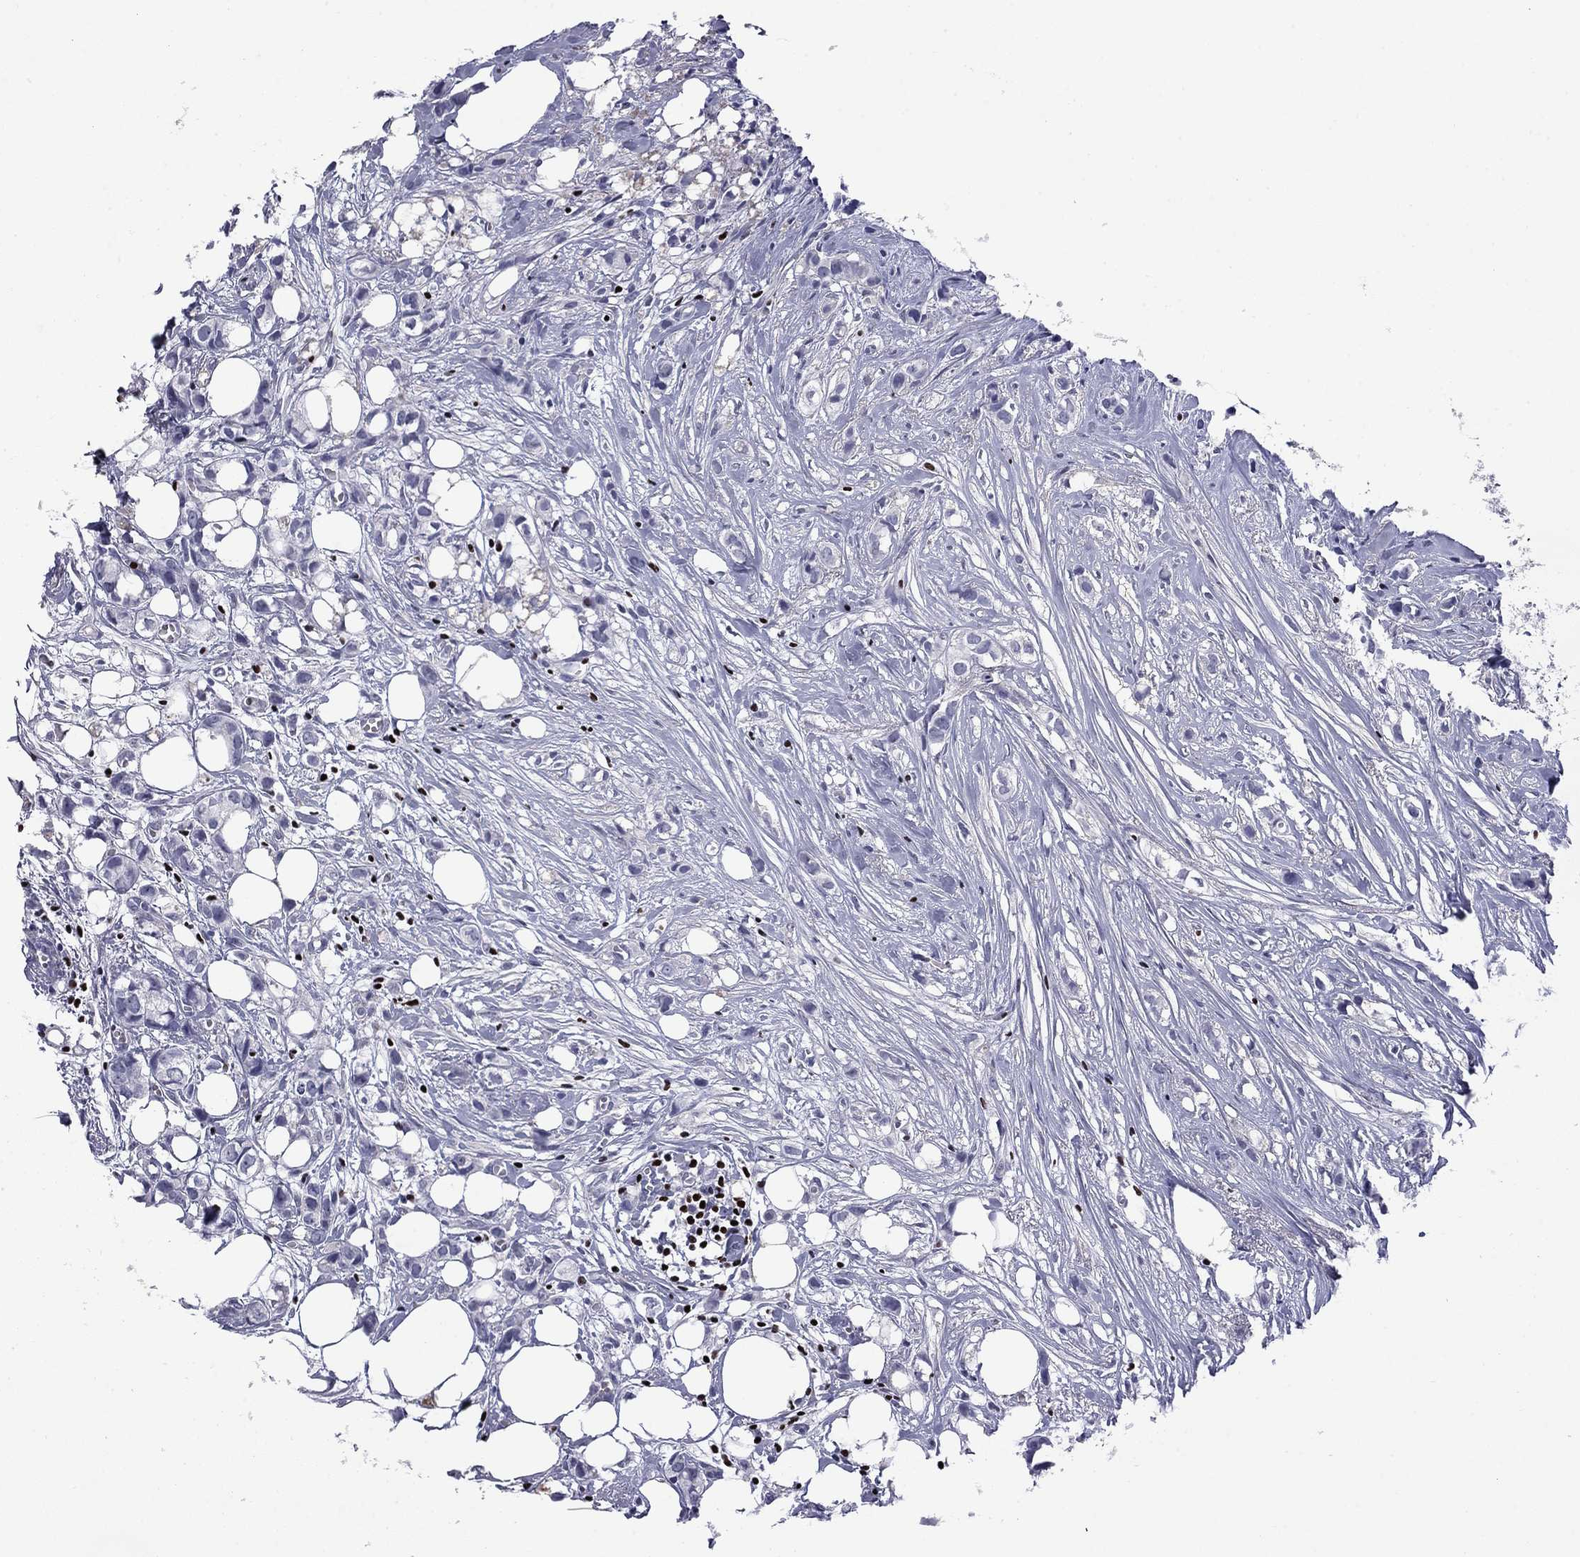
{"staining": {"intensity": "negative", "quantity": "none", "location": "none"}, "tissue": "breast cancer", "cell_type": "Tumor cells", "image_type": "cancer", "snomed": [{"axis": "morphology", "description": "Duct carcinoma"}, {"axis": "topography", "description": "Breast"}], "caption": "The histopathology image reveals no significant expression in tumor cells of intraductal carcinoma (breast).", "gene": "IKZF3", "patient": {"sex": "female", "age": 85}}